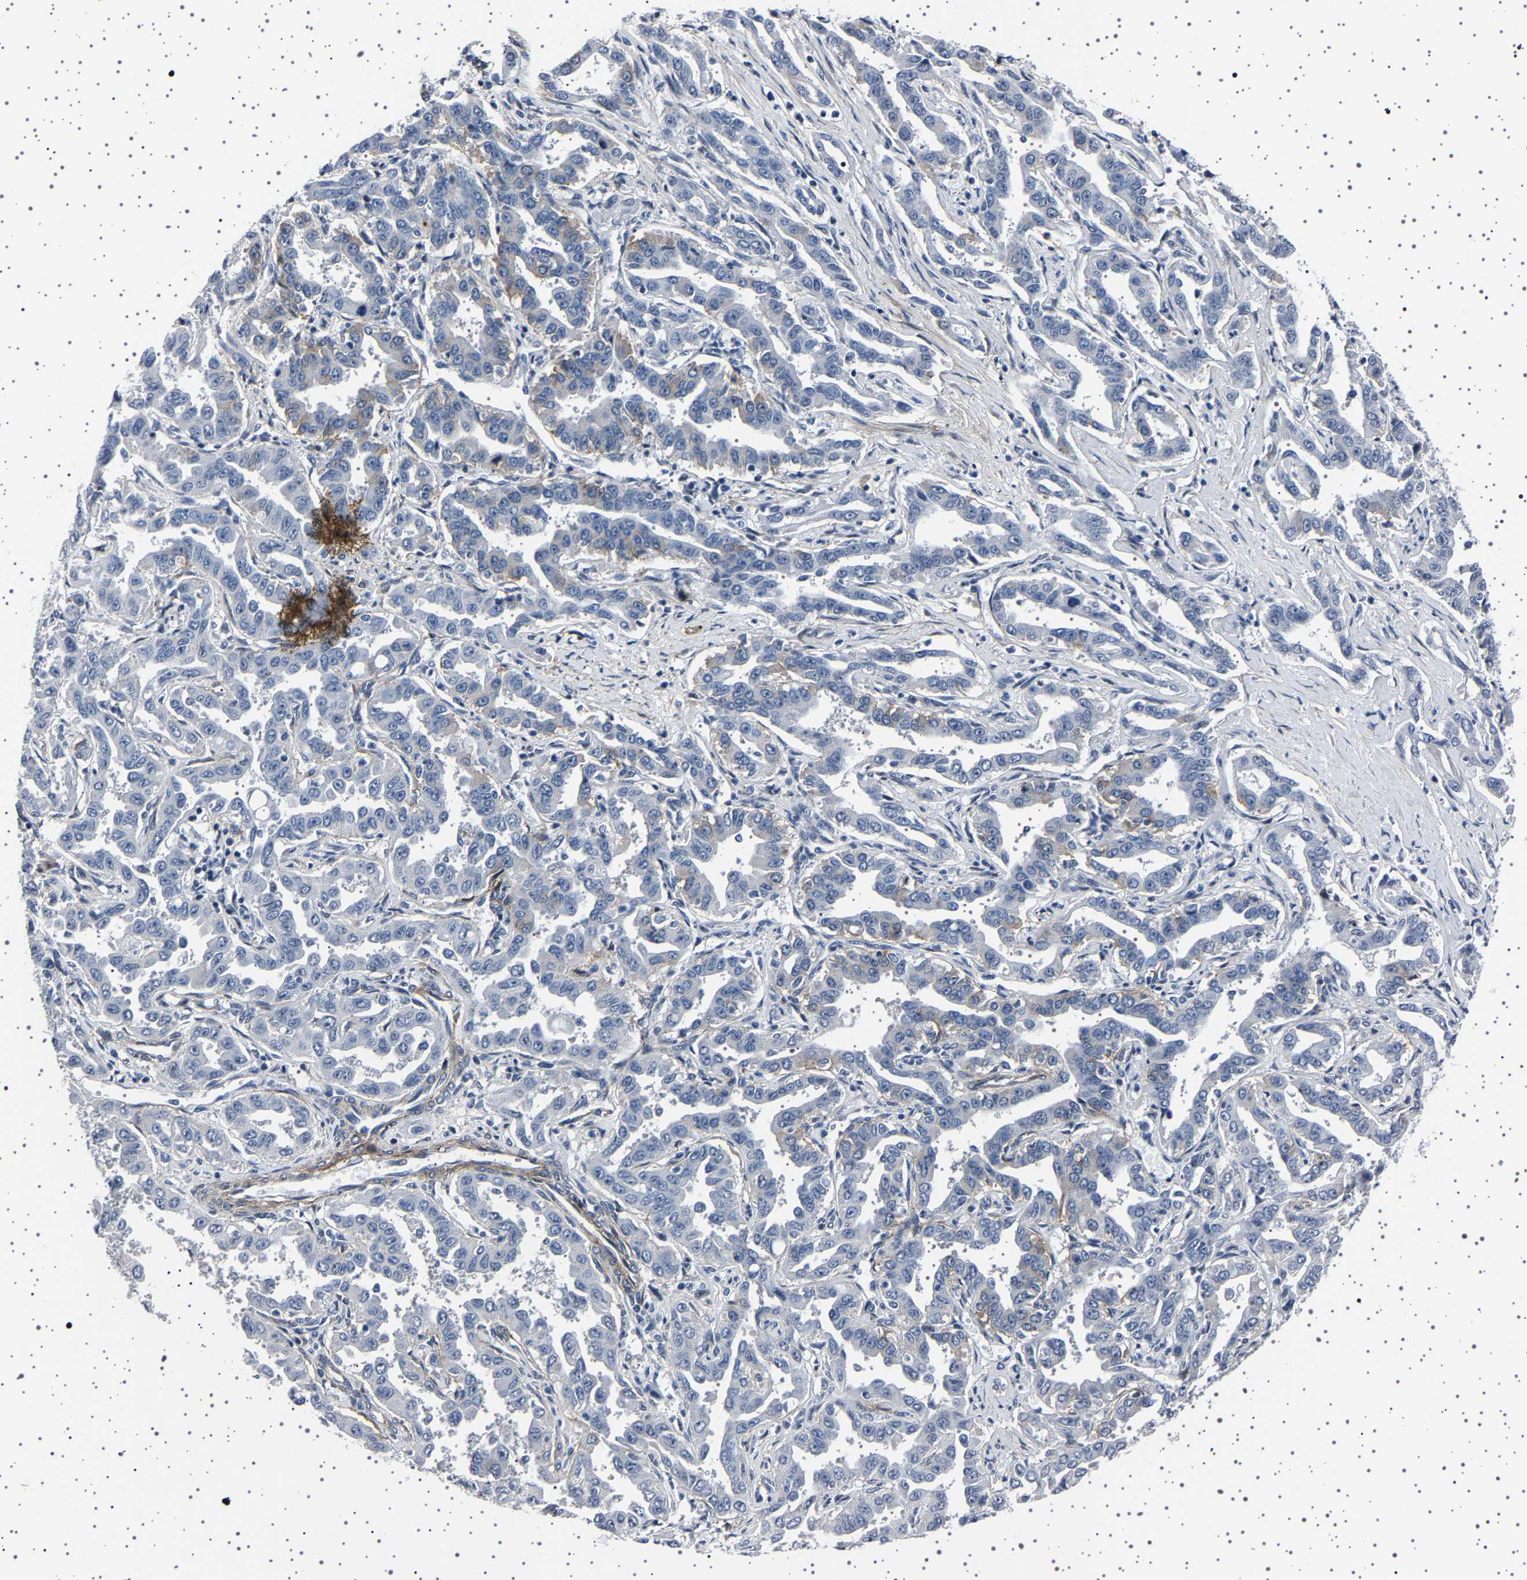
{"staining": {"intensity": "negative", "quantity": "none", "location": "none"}, "tissue": "liver cancer", "cell_type": "Tumor cells", "image_type": "cancer", "snomed": [{"axis": "morphology", "description": "Cholangiocarcinoma"}, {"axis": "topography", "description": "Liver"}], "caption": "Tumor cells are negative for brown protein staining in cholangiocarcinoma (liver). (IHC, brightfield microscopy, high magnification).", "gene": "PAK5", "patient": {"sex": "male", "age": 59}}